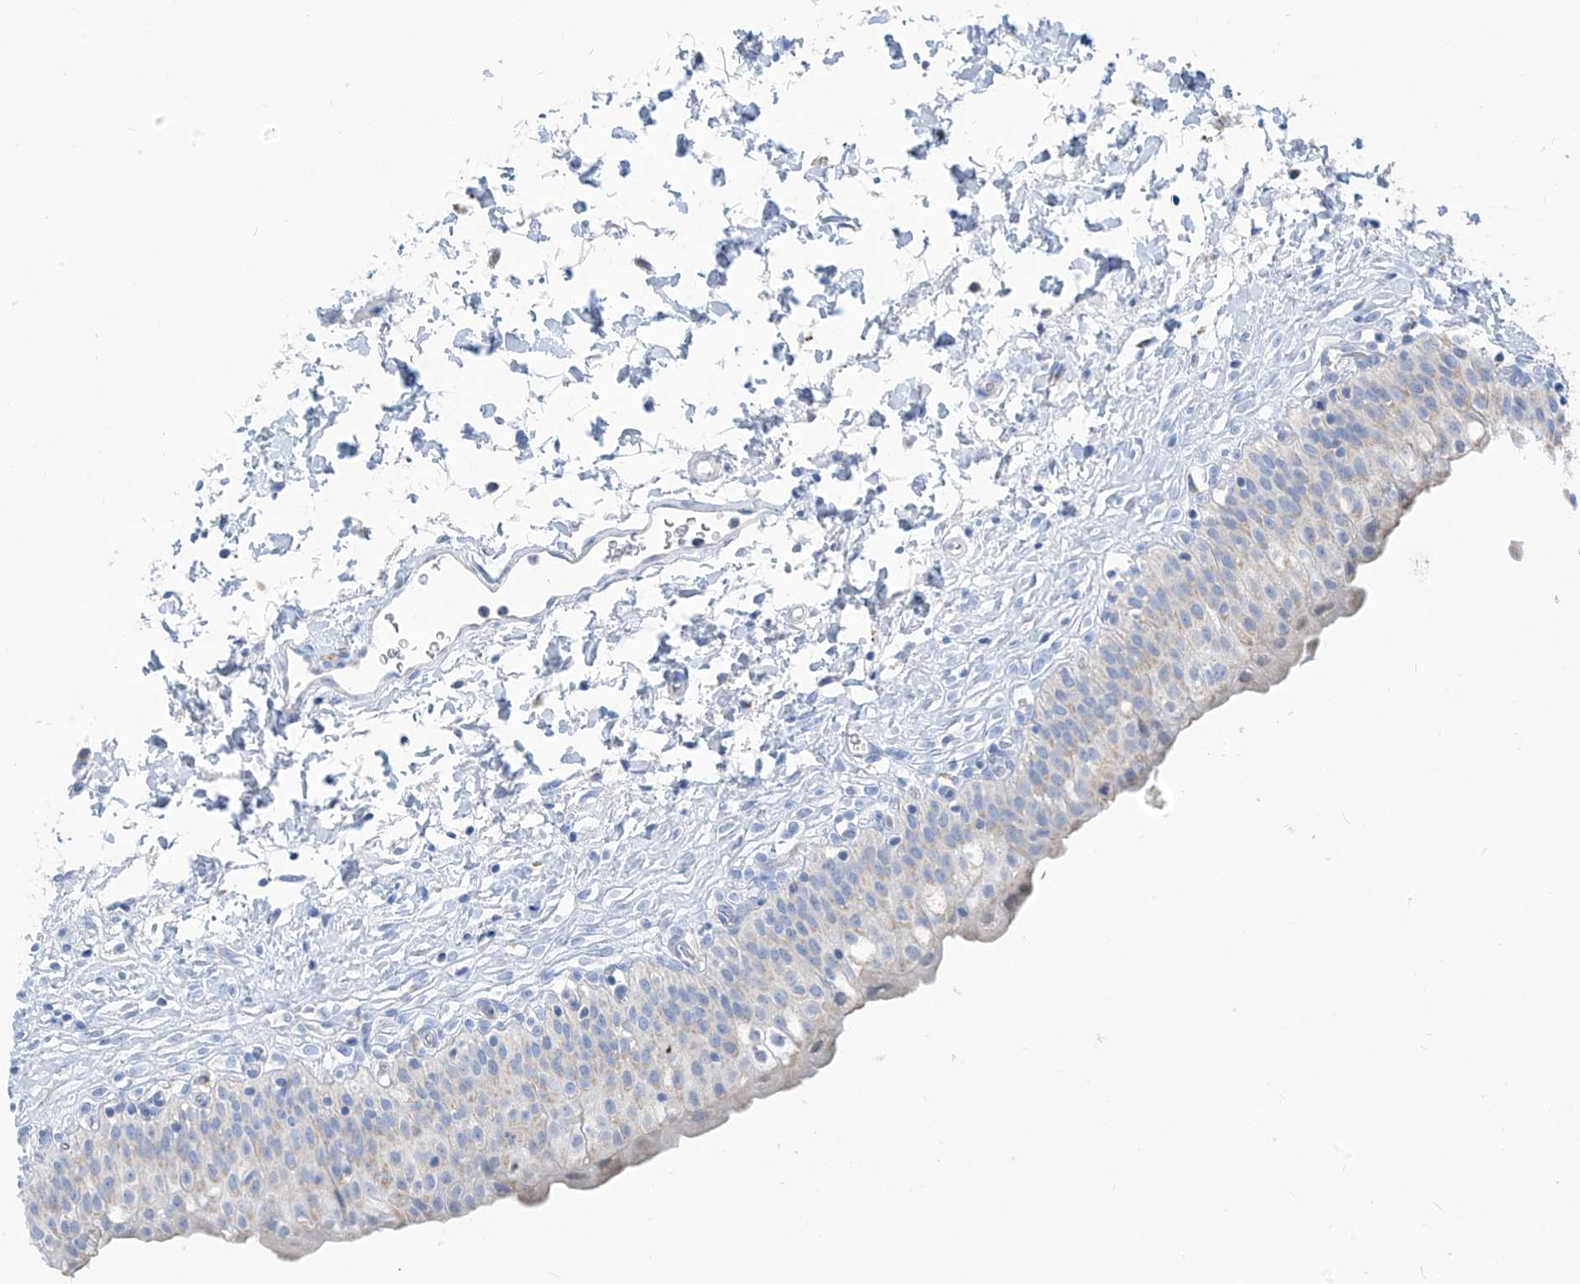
{"staining": {"intensity": "negative", "quantity": "none", "location": "none"}, "tissue": "urinary bladder", "cell_type": "Urothelial cells", "image_type": "normal", "snomed": [{"axis": "morphology", "description": "Normal tissue, NOS"}, {"axis": "topography", "description": "Urinary bladder"}], "caption": "This is an immunohistochemistry (IHC) photomicrograph of normal human urinary bladder. There is no expression in urothelial cells.", "gene": "ZNF404", "patient": {"sex": "male", "age": 55}}